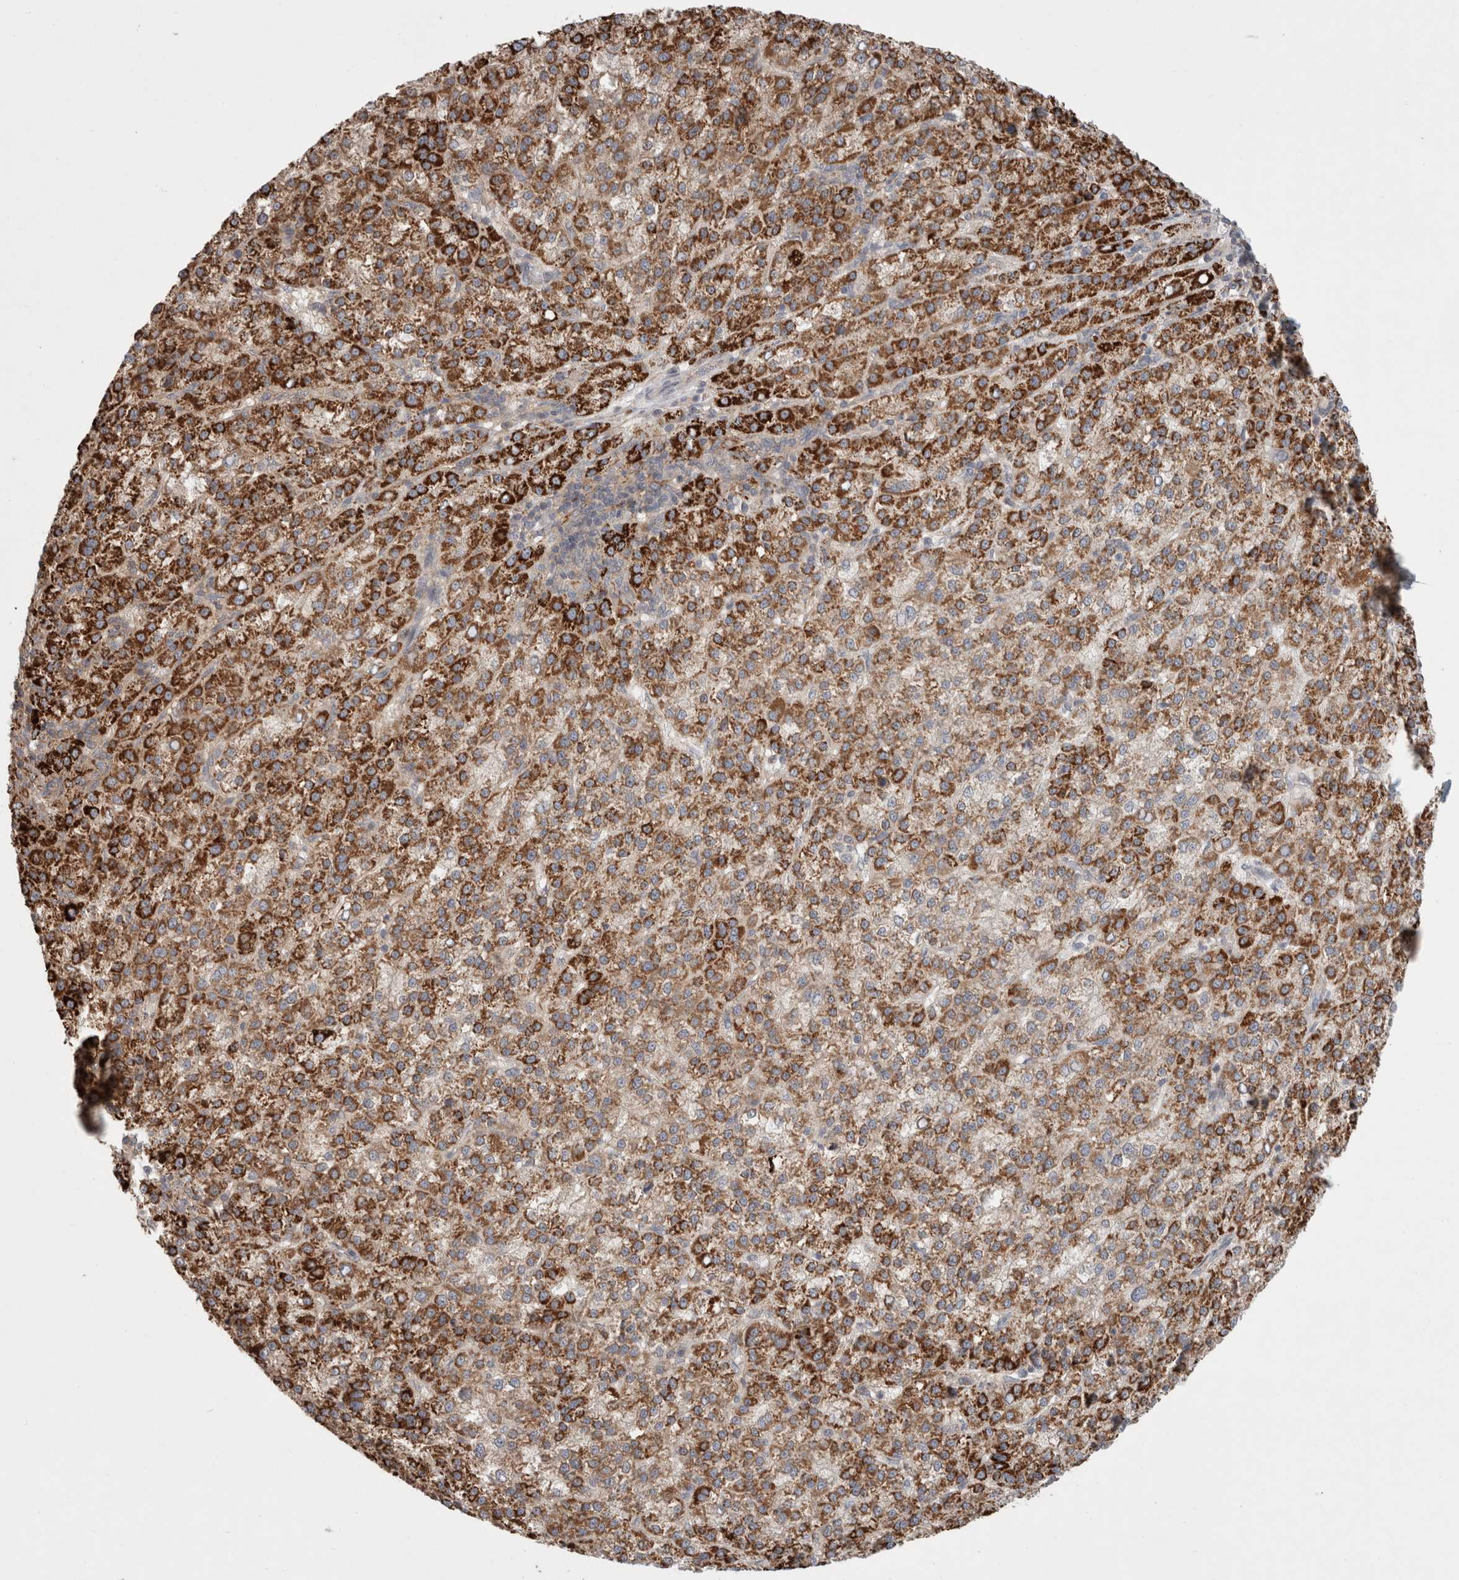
{"staining": {"intensity": "strong", "quantity": ">75%", "location": "cytoplasmic/membranous"}, "tissue": "liver cancer", "cell_type": "Tumor cells", "image_type": "cancer", "snomed": [{"axis": "morphology", "description": "Carcinoma, Hepatocellular, NOS"}, {"axis": "topography", "description": "Liver"}], "caption": "This image demonstrates immunohistochemistry staining of human liver cancer (hepatocellular carcinoma), with high strong cytoplasmic/membranous expression in approximately >75% of tumor cells.", "gene": "HROB", "patient": {"sex": "female", "age": 58}}